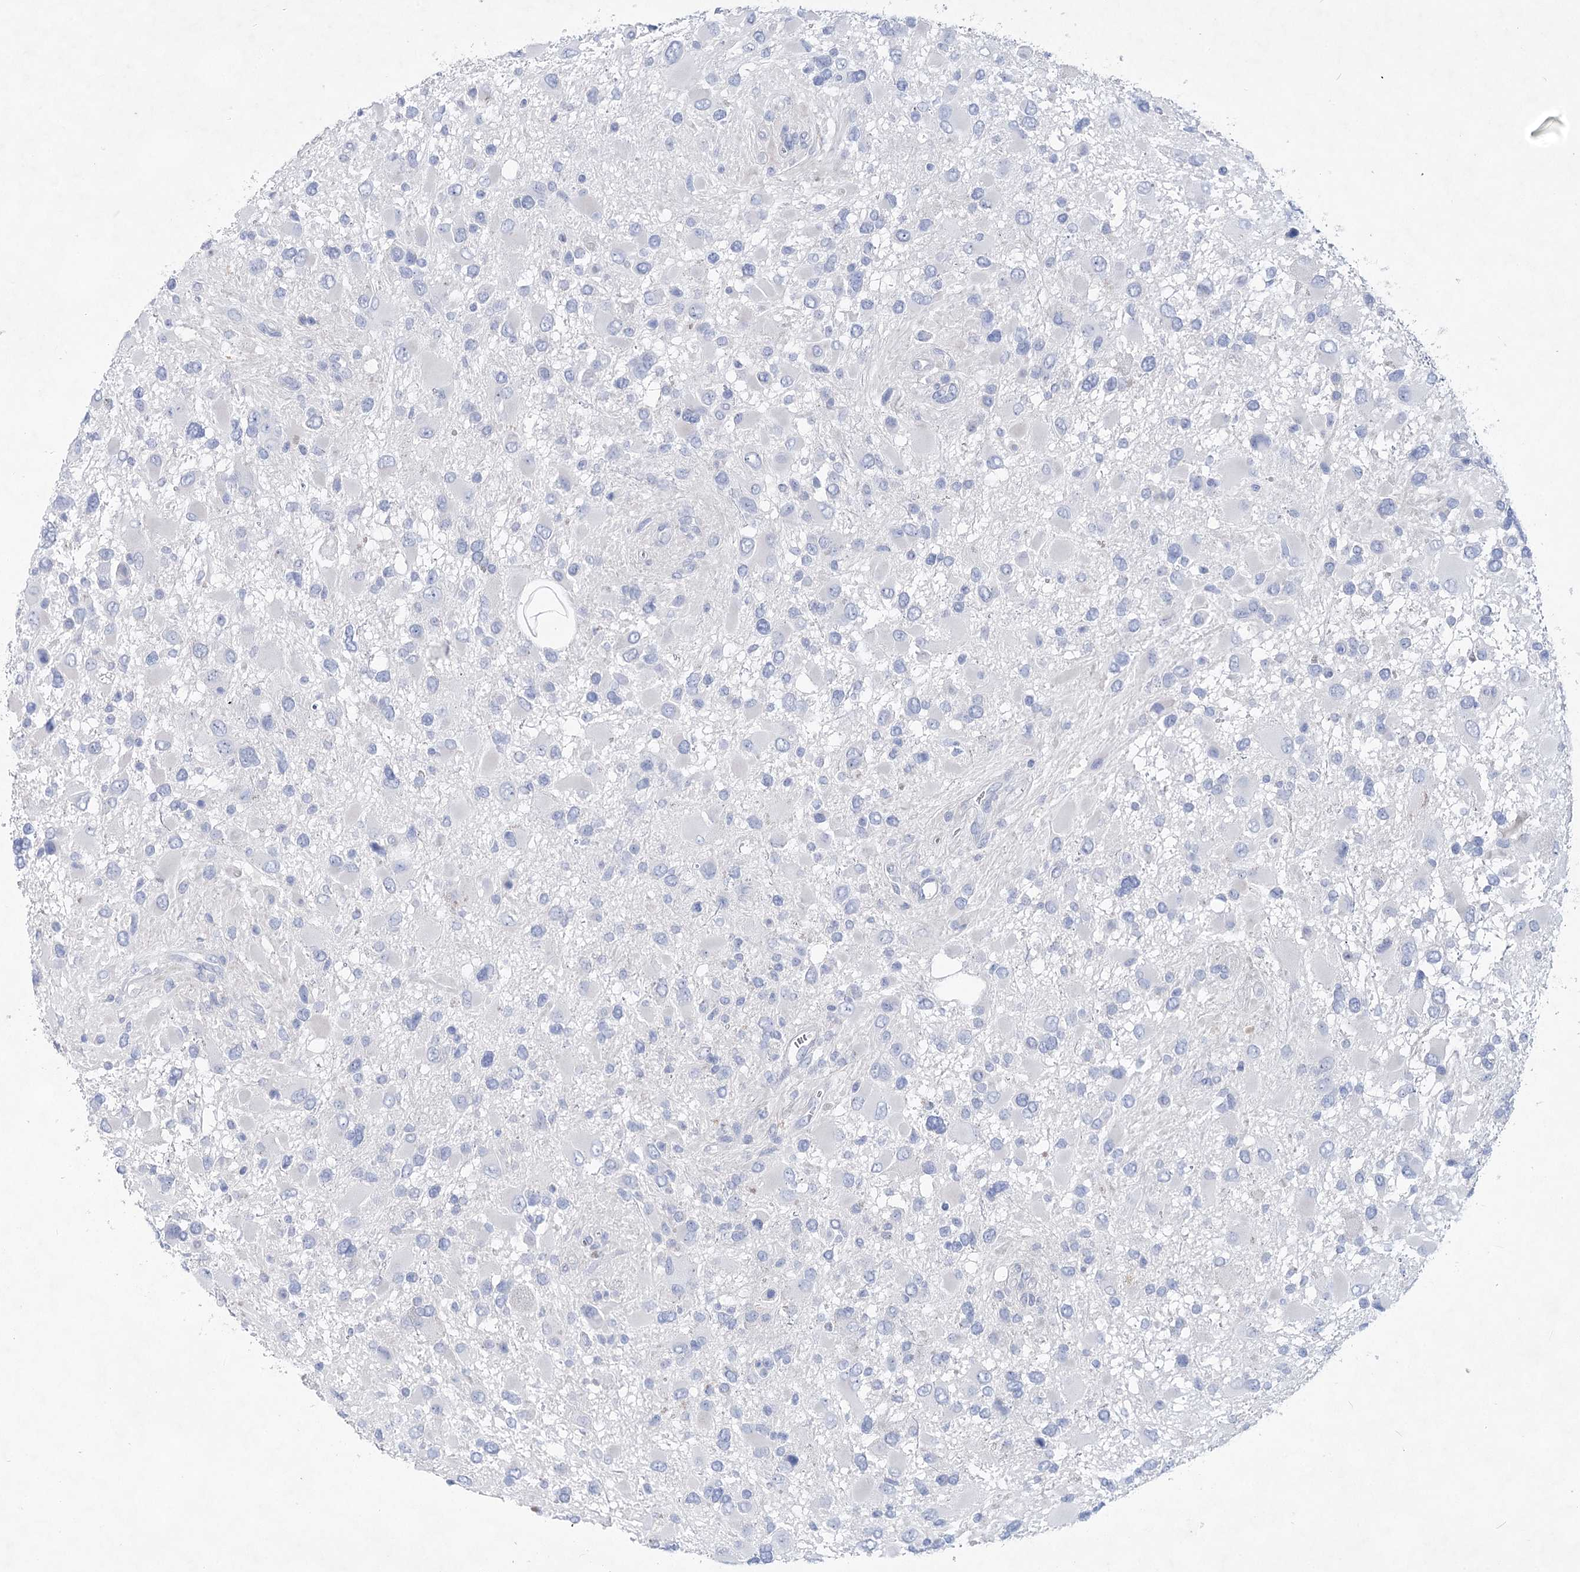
{"staining": {"intensity": "negative", "quantity": "none", "location": "none"}, "tissue": "glioma", "cell_type": "Tumor cells", "image_type": "cancer", "snomed": [{"axis": "morphology", "description": "Glioma, malignant, High grade"}, {"axis": "topography", "description": "Brain"}], "caption": "Glioma was stained to show a protein in brown. There is no significant expression in tumor cells.", "gene": "WDR74", "patient": {"sex": "male", "age": 53}}